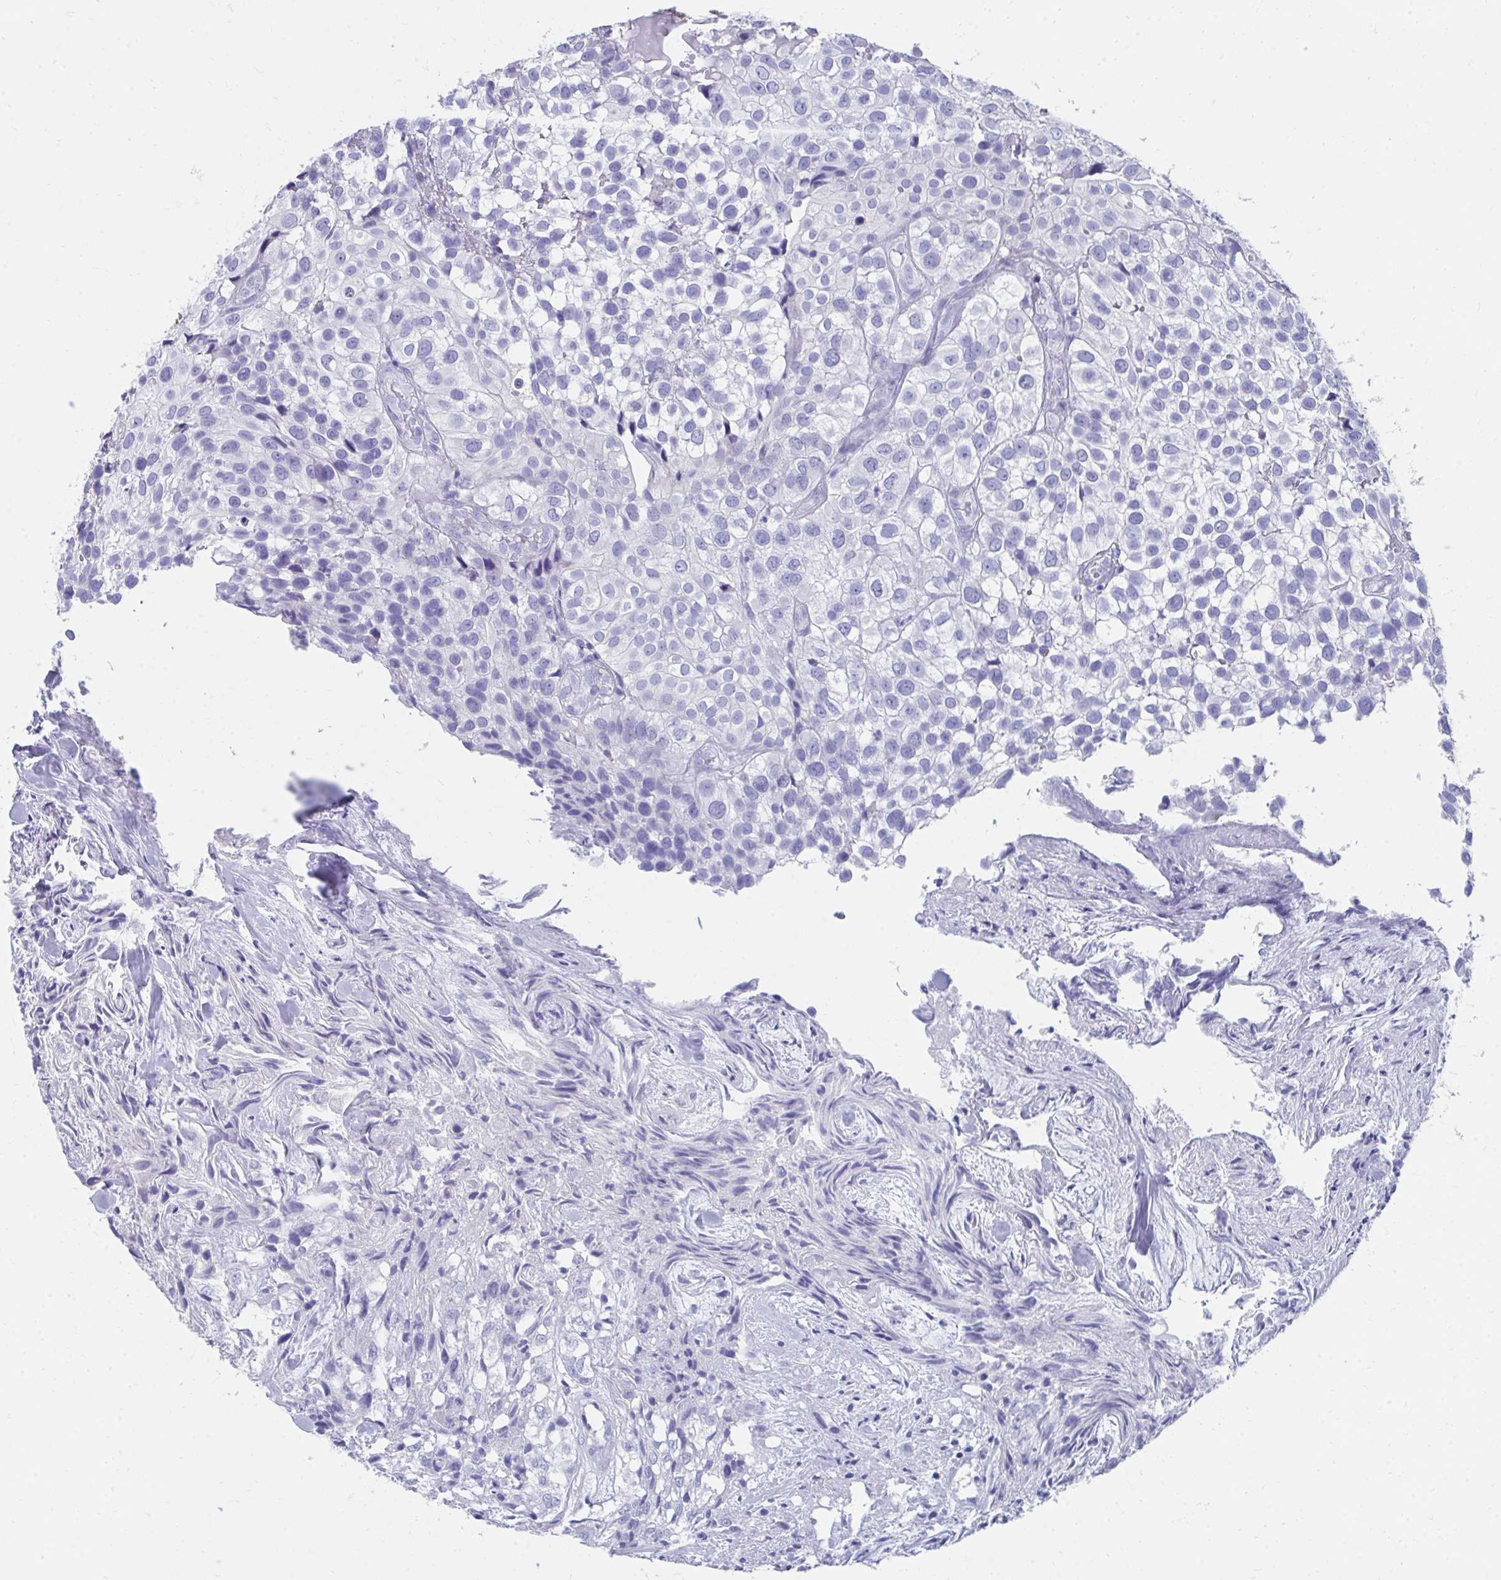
{"staining": {"intensity": "negative", "quantity": "none", "location": "none"}, "tissue": "urothelial cancer", "cell_type": "Tumor cells", "image_type": "cancer", "snomed": [{"axis": "morphology", "description": "Urothelial carcinoma, High grade"}, {"axis": "topography", "description": "Urinary bladder"}], "caption": "High magnification brightfield microscopy of urothelial cancer stained with DAB (3,3'-diaminobenzidine) (brown) and counterstained with hematoxylin (blue): tumor cells show no significant positivity.", "gene": "HGD", "patient": {"sex": "male", "age": 56}}